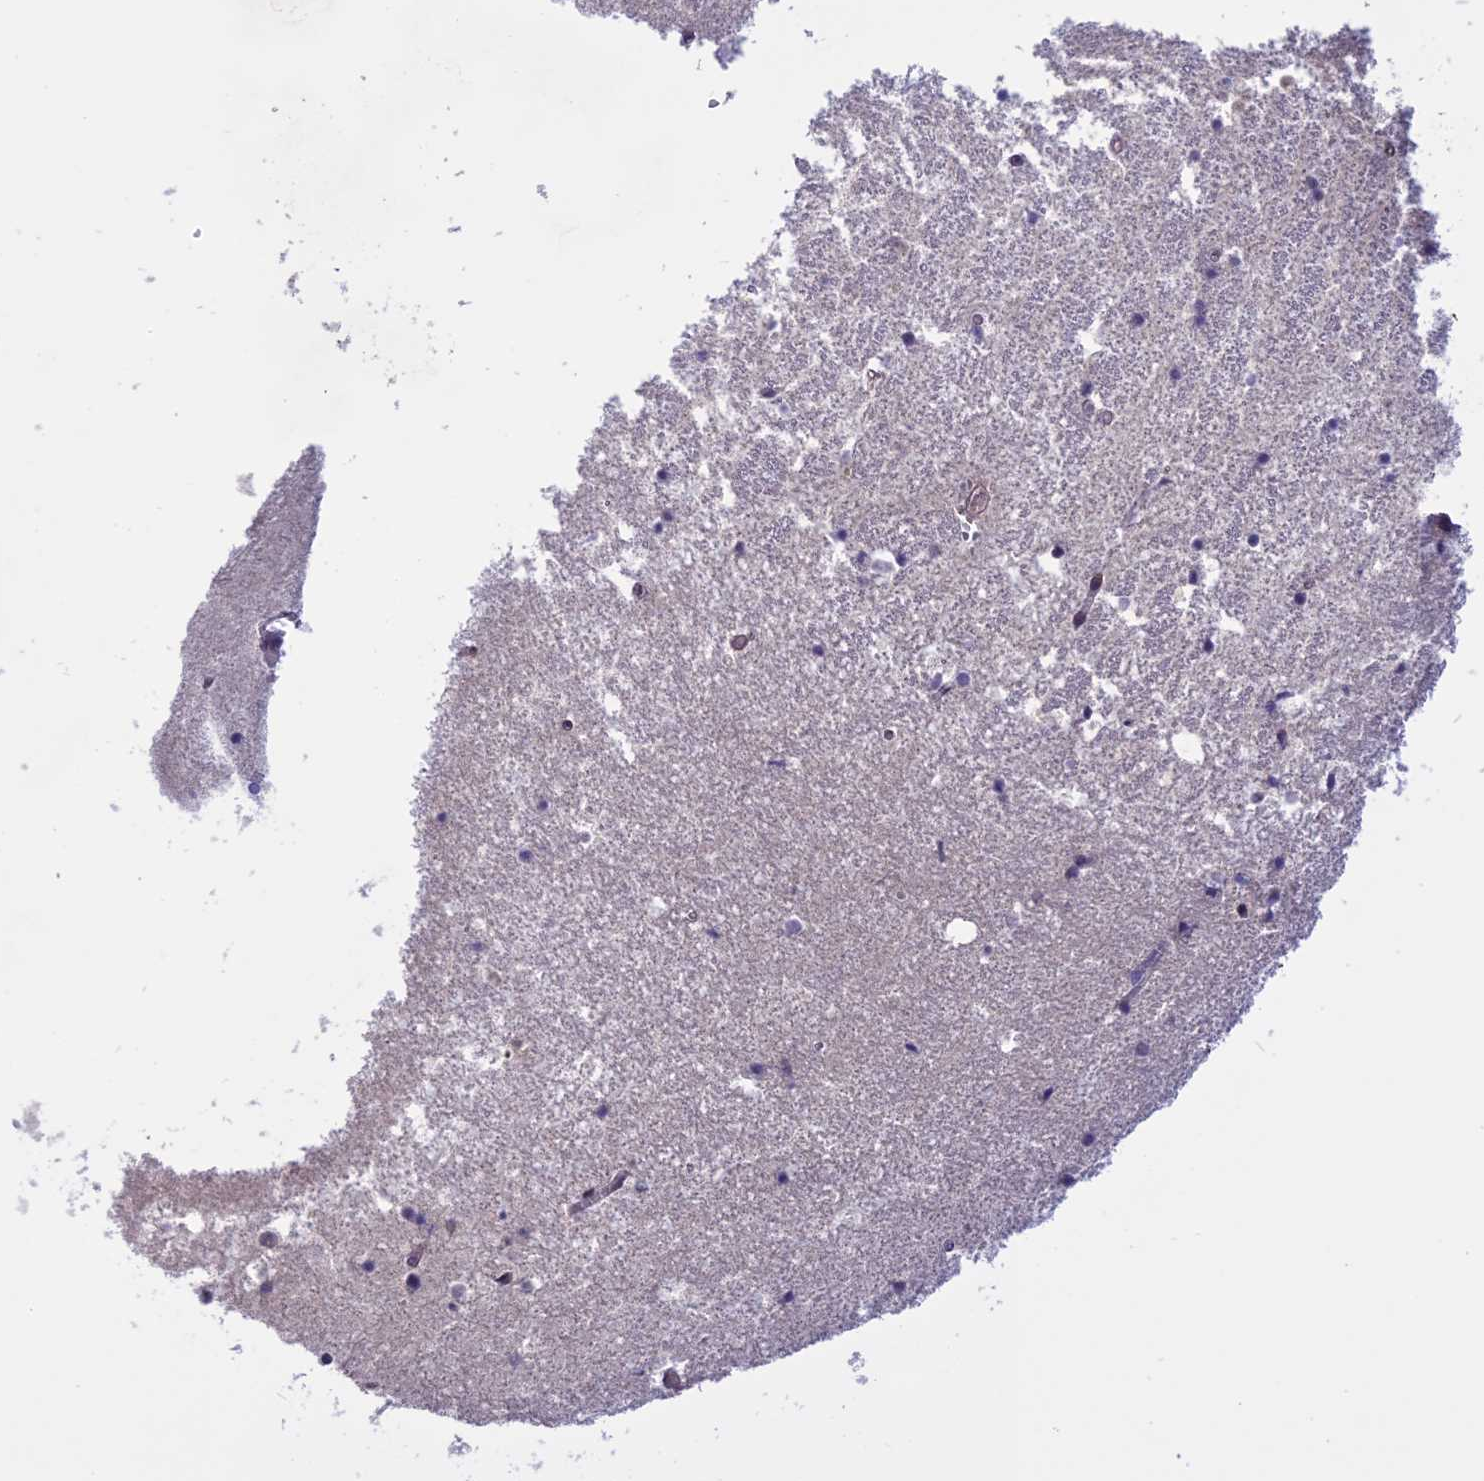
{"staining": {"intensity": "negative", "quantity": "none", "location": "none"}, "tissue": "hippocampus", "cell_type": "Glial cells", "image_type": "normal", "snomed": [{"axis": "morphology", "description": "Normal tissue, NOS"}, {"axis": "topography", "description": "Hippocampus"}], "caption": "The micrograph shows no staining of glial cells in benign hippocampus. (Immunohistochemistry, brightfield microscopy, high magnification).", "gene": "CORO2A", "patient": {"sex": "female", "age": 52}}